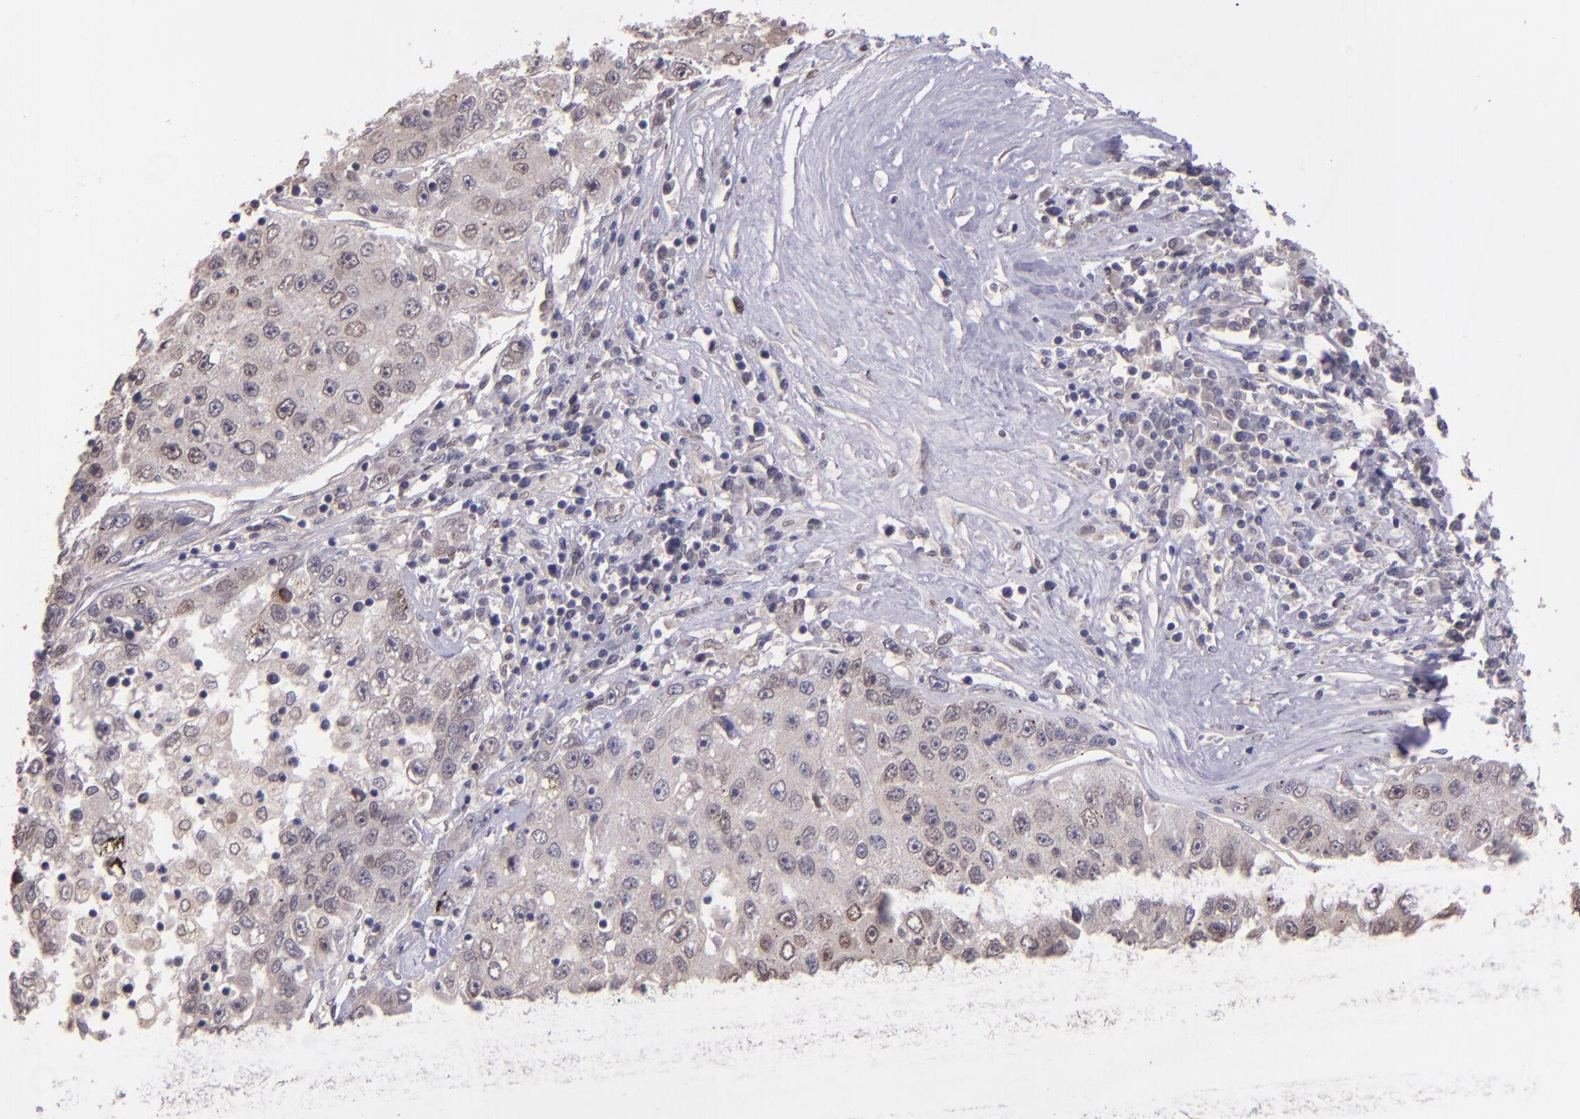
{"staining": {"intensity": "weak", "quantity": "<25%", "location": "nuclear"}, "tissue": "liver cancer", "cell_type": "Tumor cells", "image_type": "cancer", "snomed": [{"axis": "morphology", "description": "Carcinoma, Hepatocellular, NOS"}, {"axis": "topography", "description": "Liver"}], "caption": "Tumor cells are negative for protein expression in human liver hepatocellular carcinoma. Brightfield microscopy of IHC stained with DAB (3,3'-diaminobenzidine) (brown) and hematoxylin (blue), captured at high magnification.", "gene": "NUP62CL", "patient": {"sex": "male", "age": 49}}